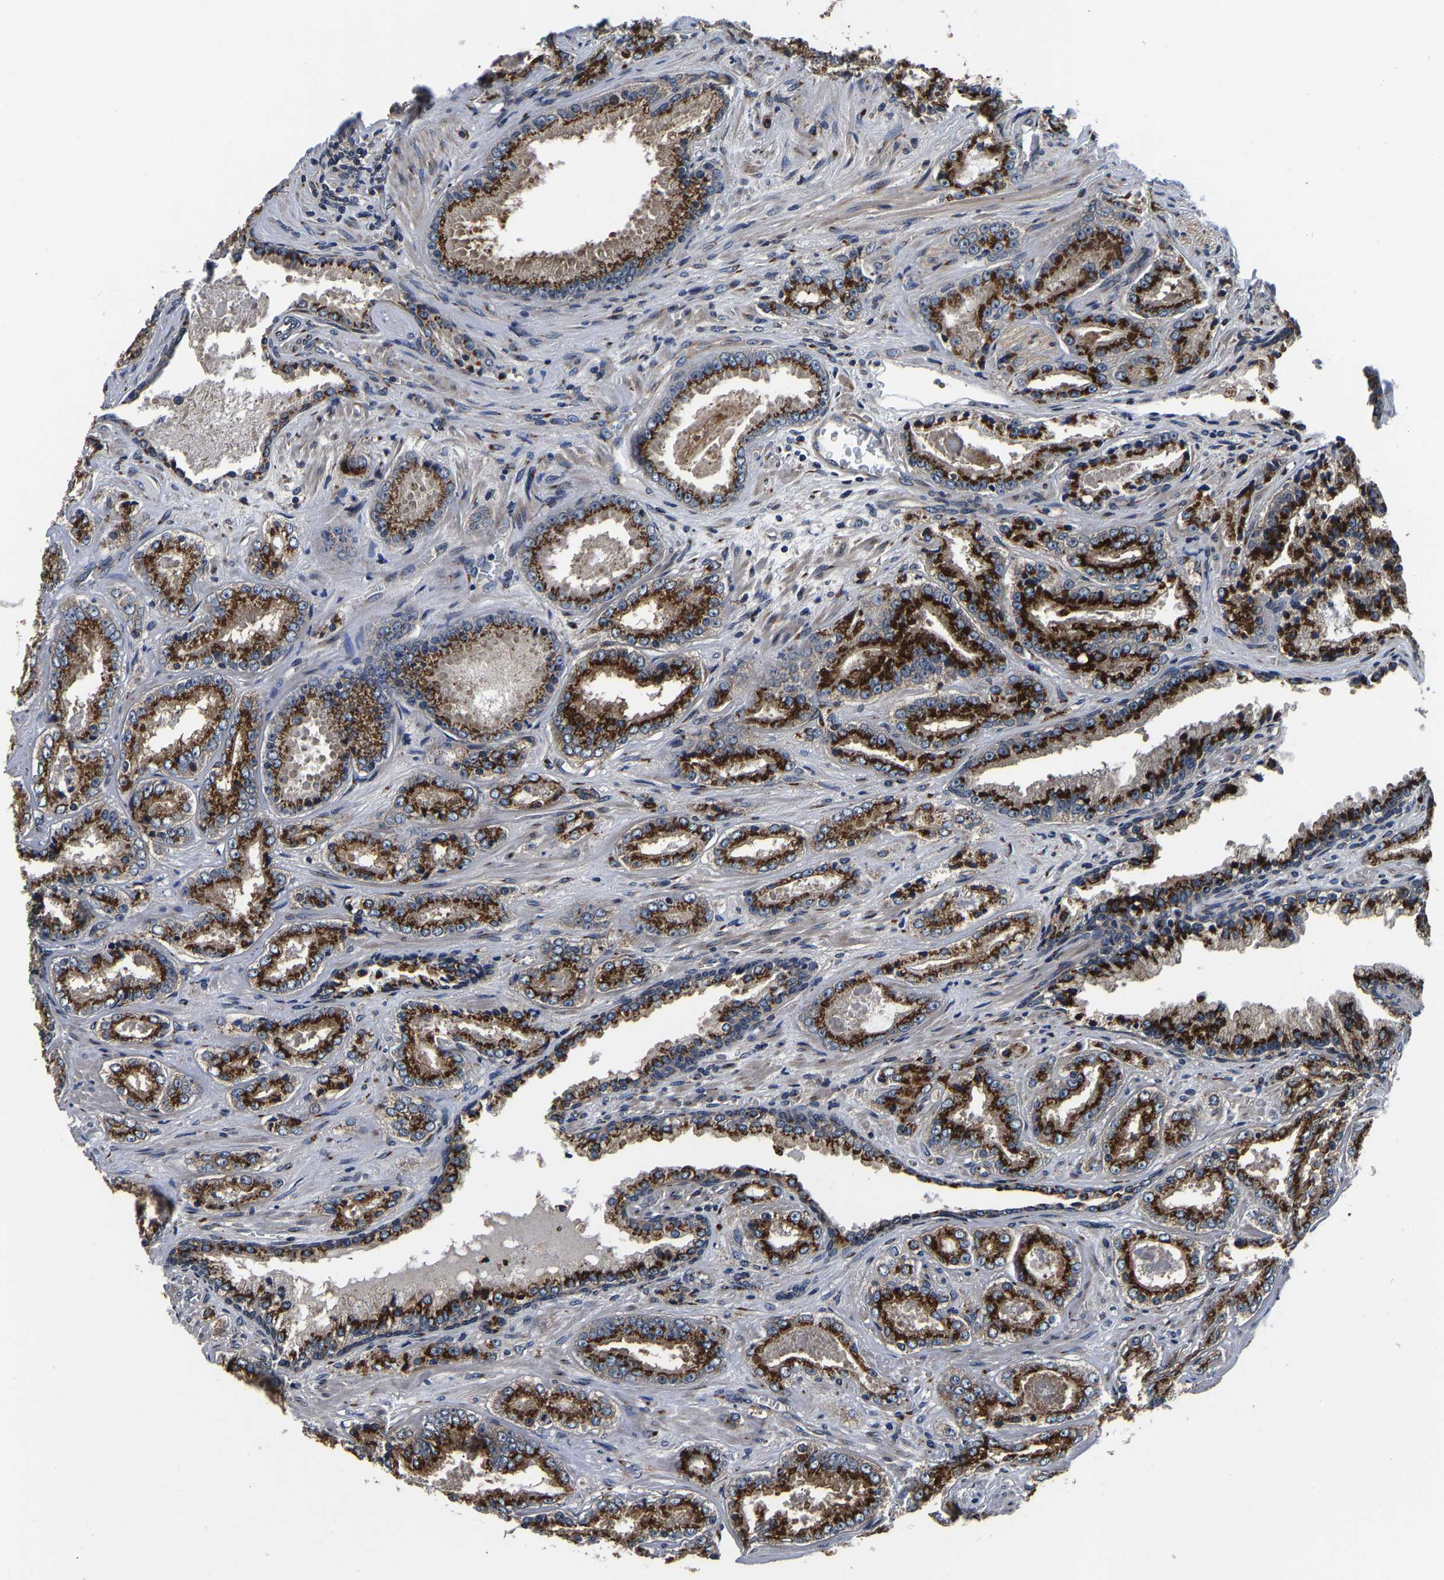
{"staining": {"intensity": "strong", "quantity": ">75%", "location": "cytoplasmic/membranous"}, "tissue": "prostate cancer", "cell_type": "Tumor cells", "image_type": "cancer", "snomed": [{"axis": "morphology", "description": "Adenocarcinoma, High grade"}, {"axis": "topography", "description": "Prostate"}], "caption": "Strong cytoplasmic/membranous expression for a protein is present in about >75% of tumor cells of prostate cancer using immunohistochemistry.", "gene": "RABAC1", "patient": {"sex": "male", "age": 71}}